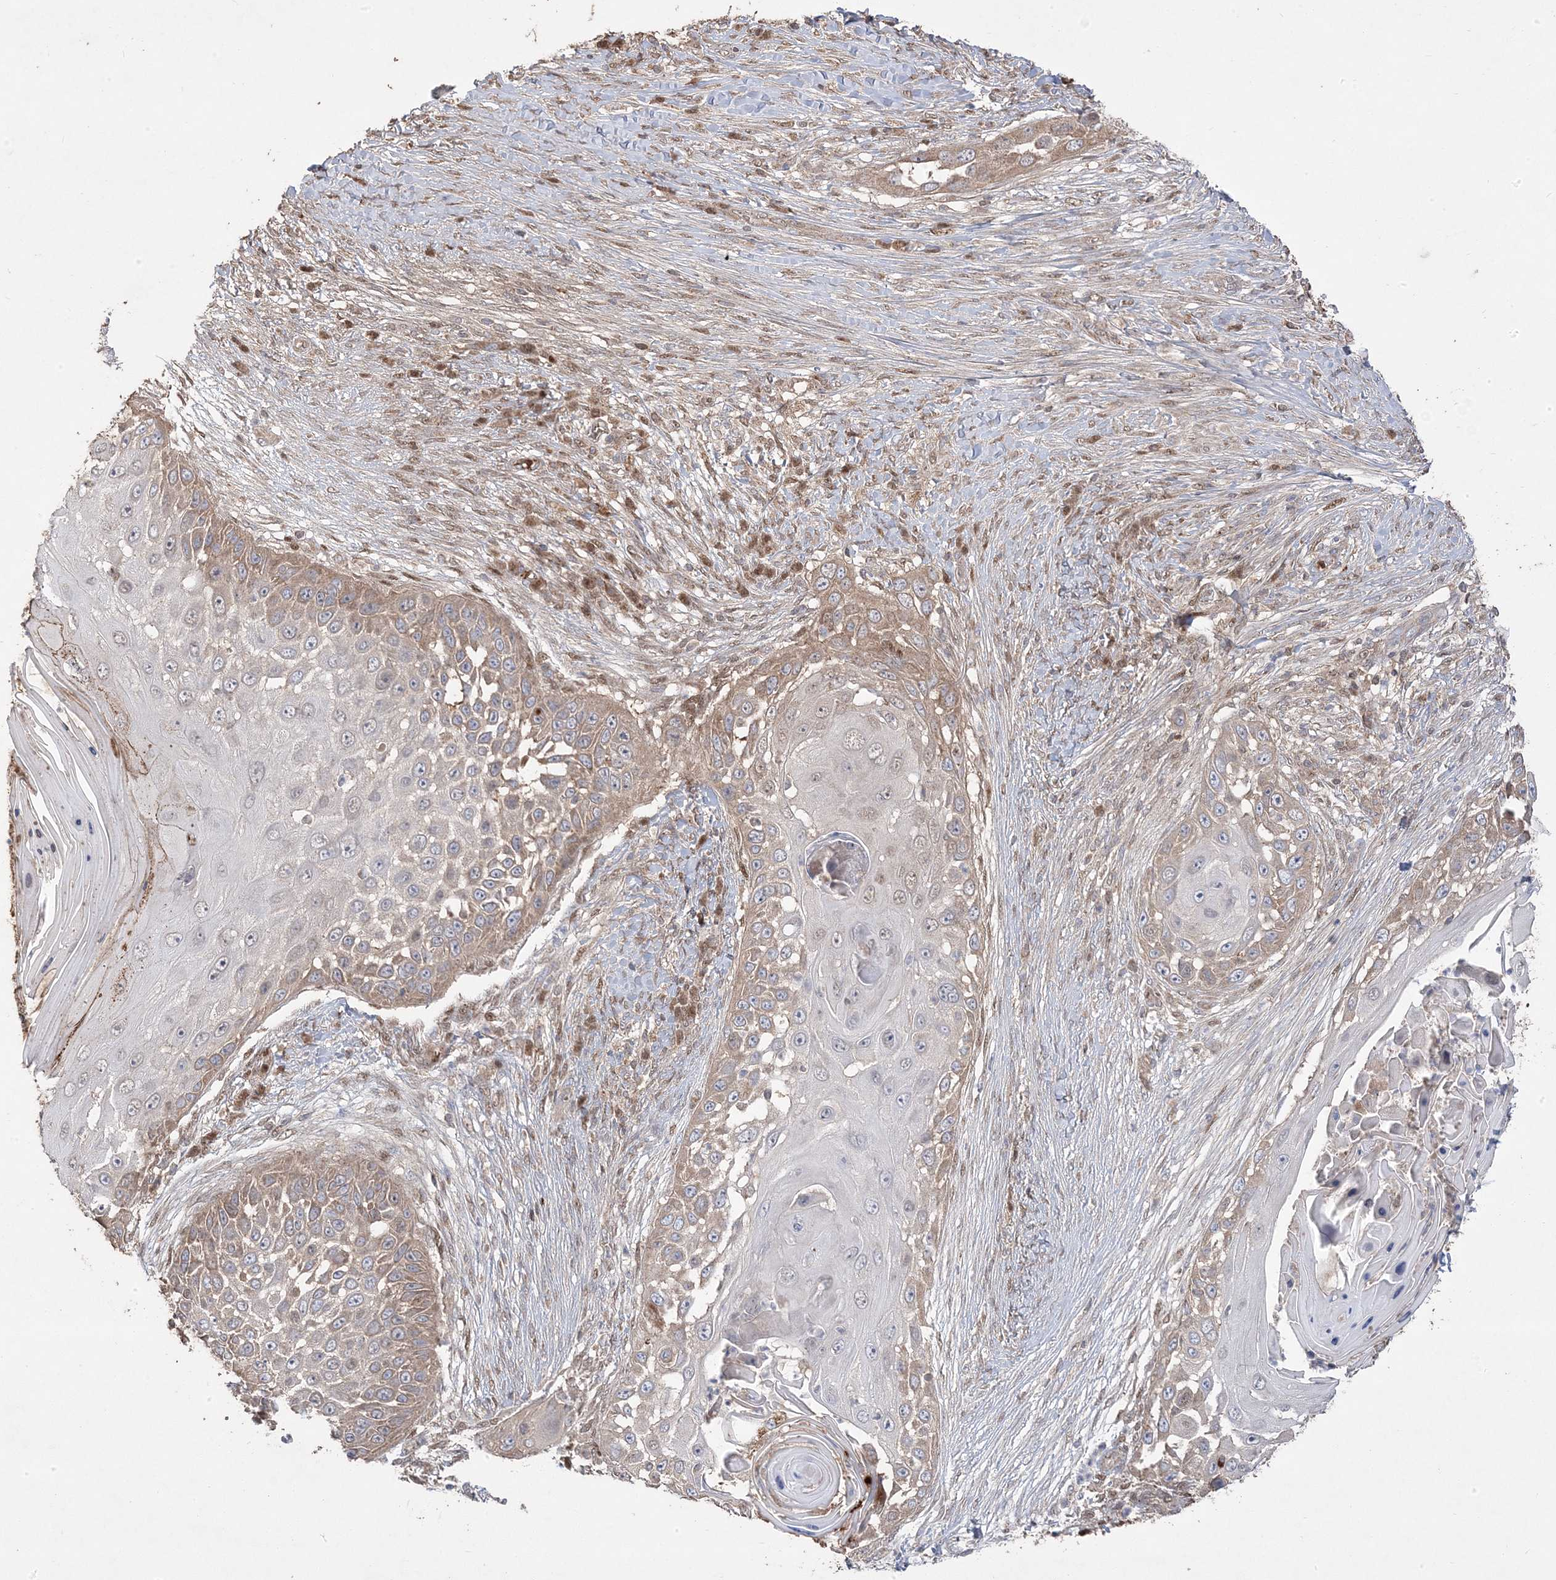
{"staining": {"intensity": "moderate", "quantity": "25%-75%", "location": "cytoplasmic/membranous,nuclear"}, "tissue": "skin cancer", "cell_type": "Tumor cells", "image_type": "cancer", "snomed": [{"axis": "morphology", "description": "Squamous cell carcinoma, NOS"}, {"axis": "topography", "description": "Skin"}], "caption": "There is medium levels of moderate cytoplasmic/membranous and nuclear positivity in tumor cells of skin cancer (squamous cell carcinoma), as demonstrated by immunohistochemical staining (brown color).", "gene": "PPOX", "patient": {"sex": "female", "age": 44}}